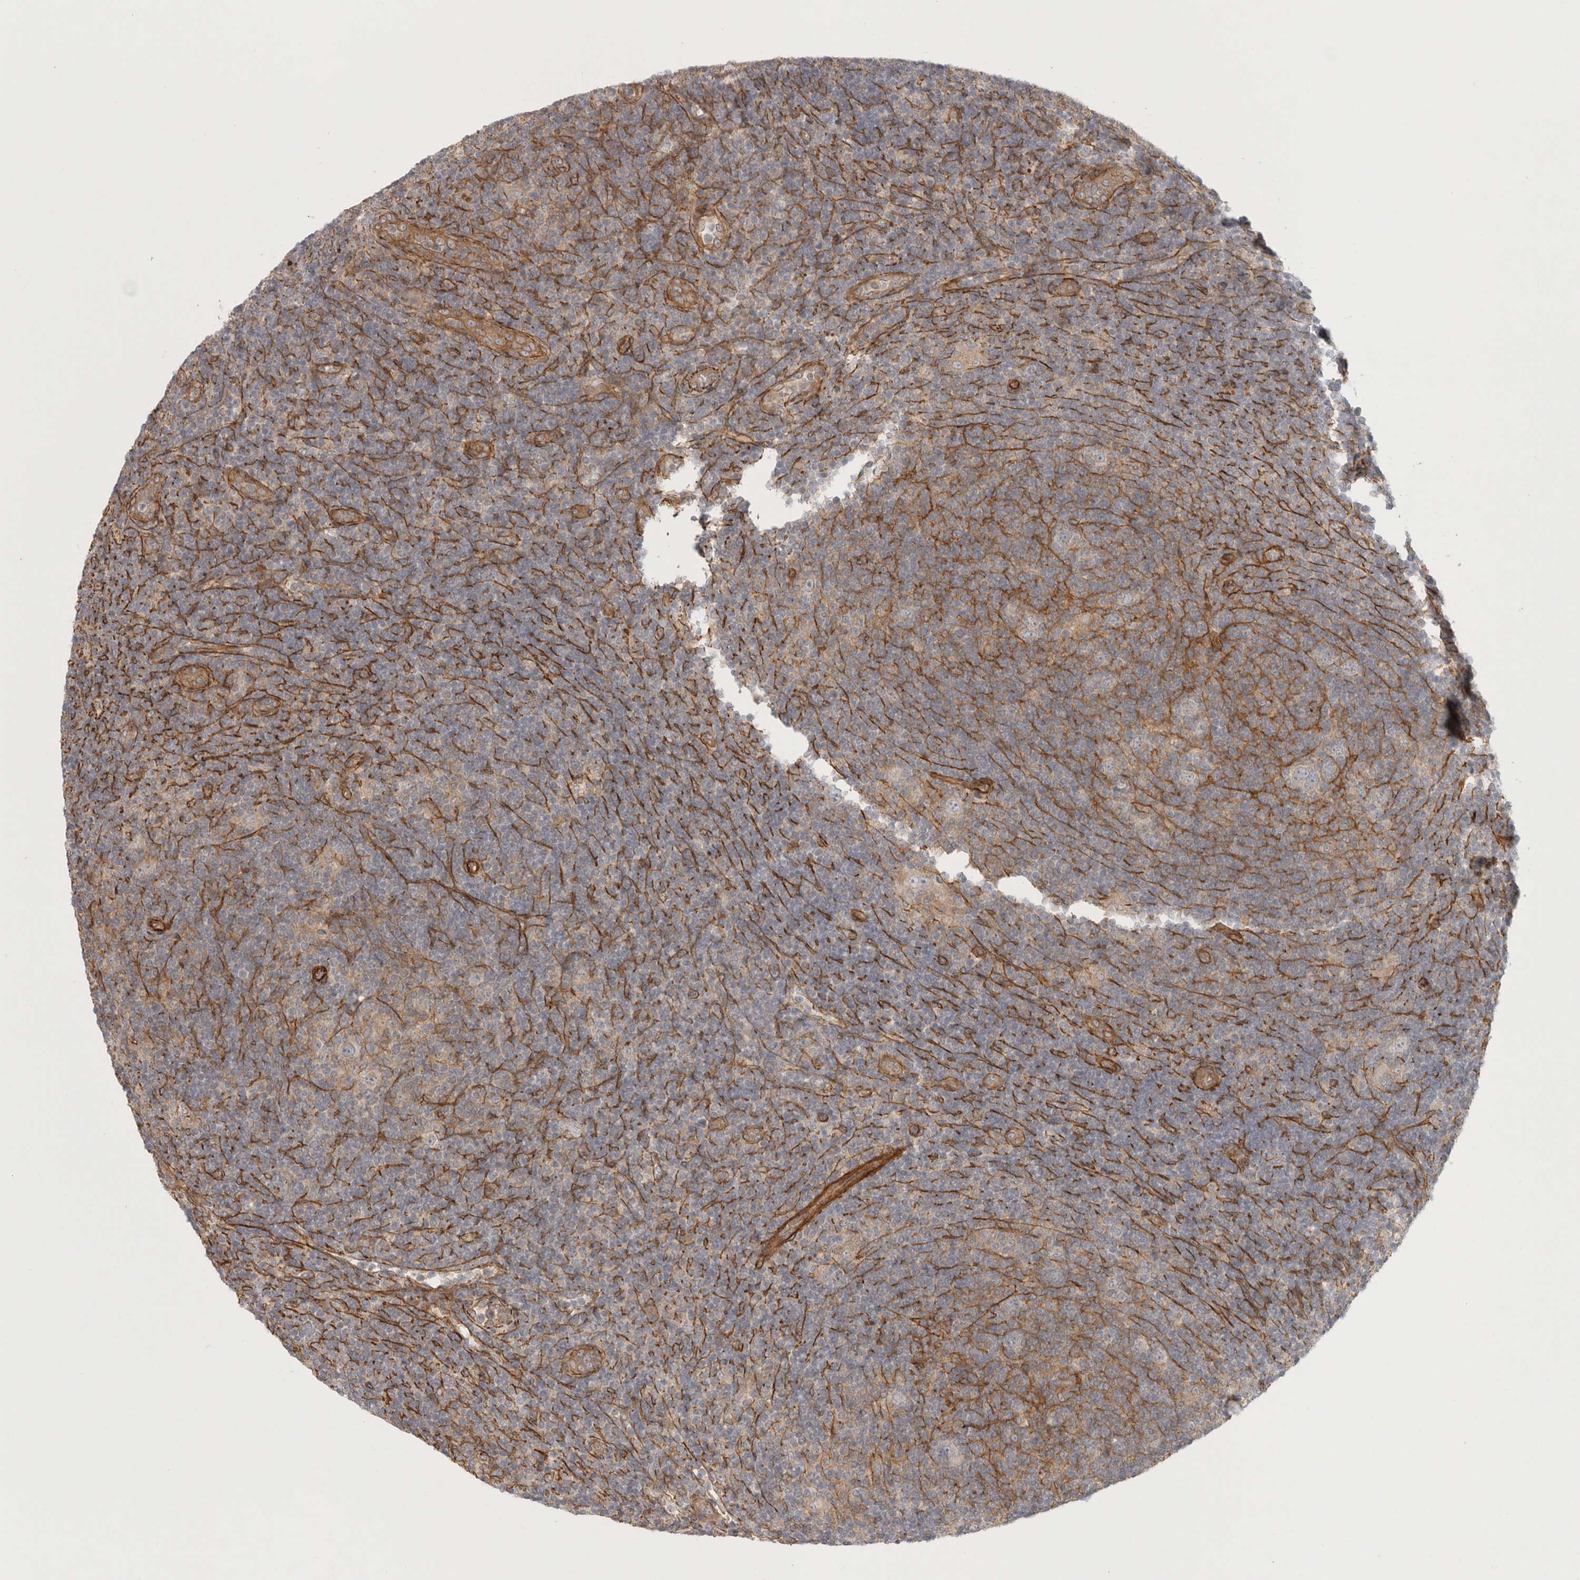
{"staining": {"intensity": "weak", "quantity": "<25%", "location": "cytoplasmic/membranous"}, "tissue": "lymphoma", "cell_type": "Tumor cells", "image_type": "cancer", "snomed": [{"axis": "morphology", "description": "Hodgkin's disease, NOS"}, {"axis": "topography", "description": "Lymph node"}], "caption": "This is an immunohistochemistry (IHC) image of human lymphoma. There is no expression in tumor cells.", "gene": "LONRF1", "patient": {"sex": "female", "age": 57}}